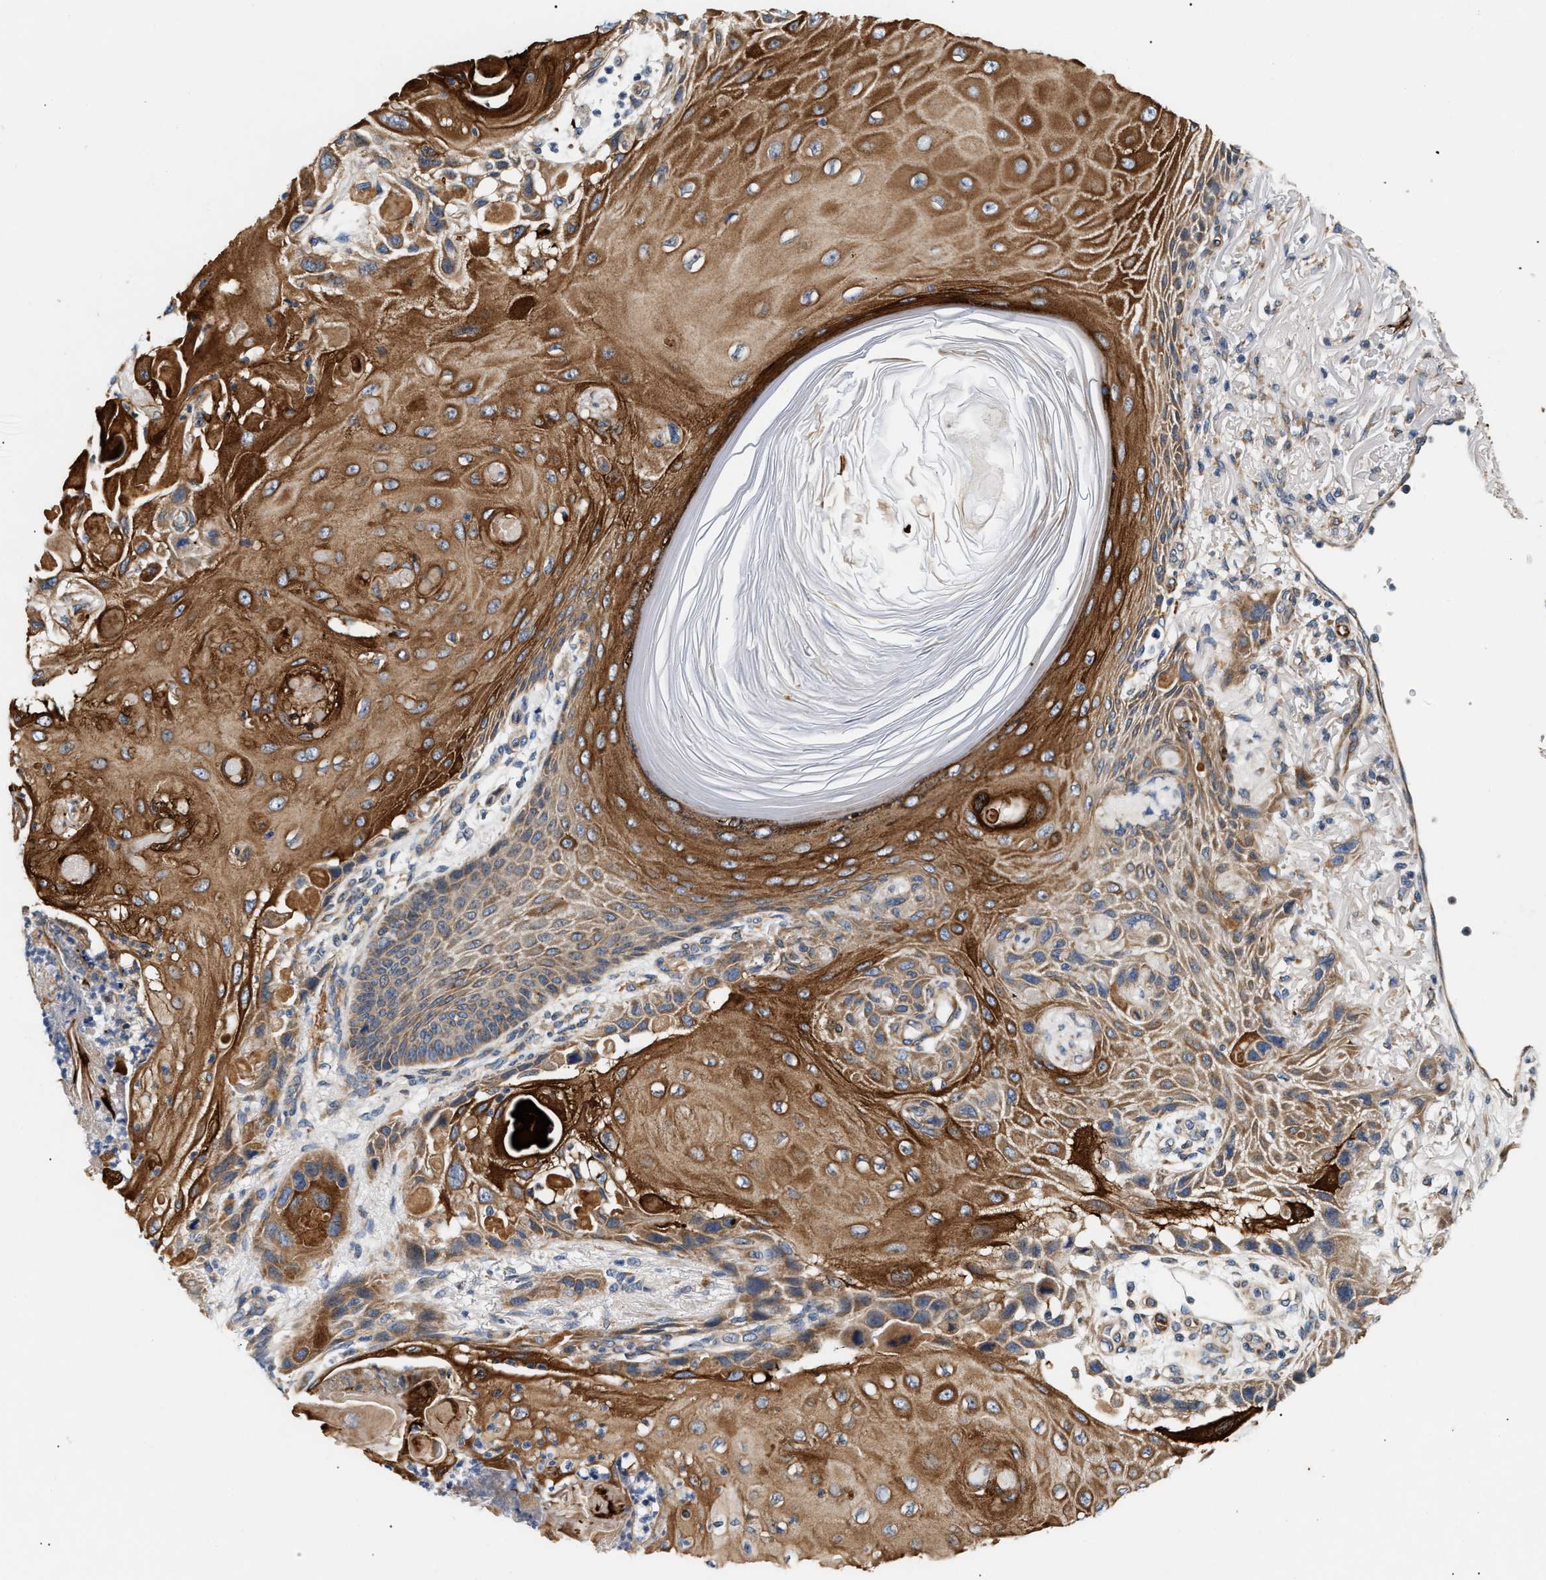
{"staining": {"intensity": "strong", "quantity": ">75%", "location": "cytoplasmic/membranous"}, "tissue": "skin cancer", "cell_type": "Tumor cells", "image_type": "cancer", "snomed": [{"axis": "morphology", "description": "Squamous cell carcinoma, NOS"}, {"axis": "topography", "description": "Skin"}], "caption": "This photomicrograph demonstrates IHC staining of human skin cancer, with high strong cytoplasmic/membranous staining in approximately >75% of tumor cells.", "gene": "IFT74", "patient": {"sex": "female", "age": 77}}